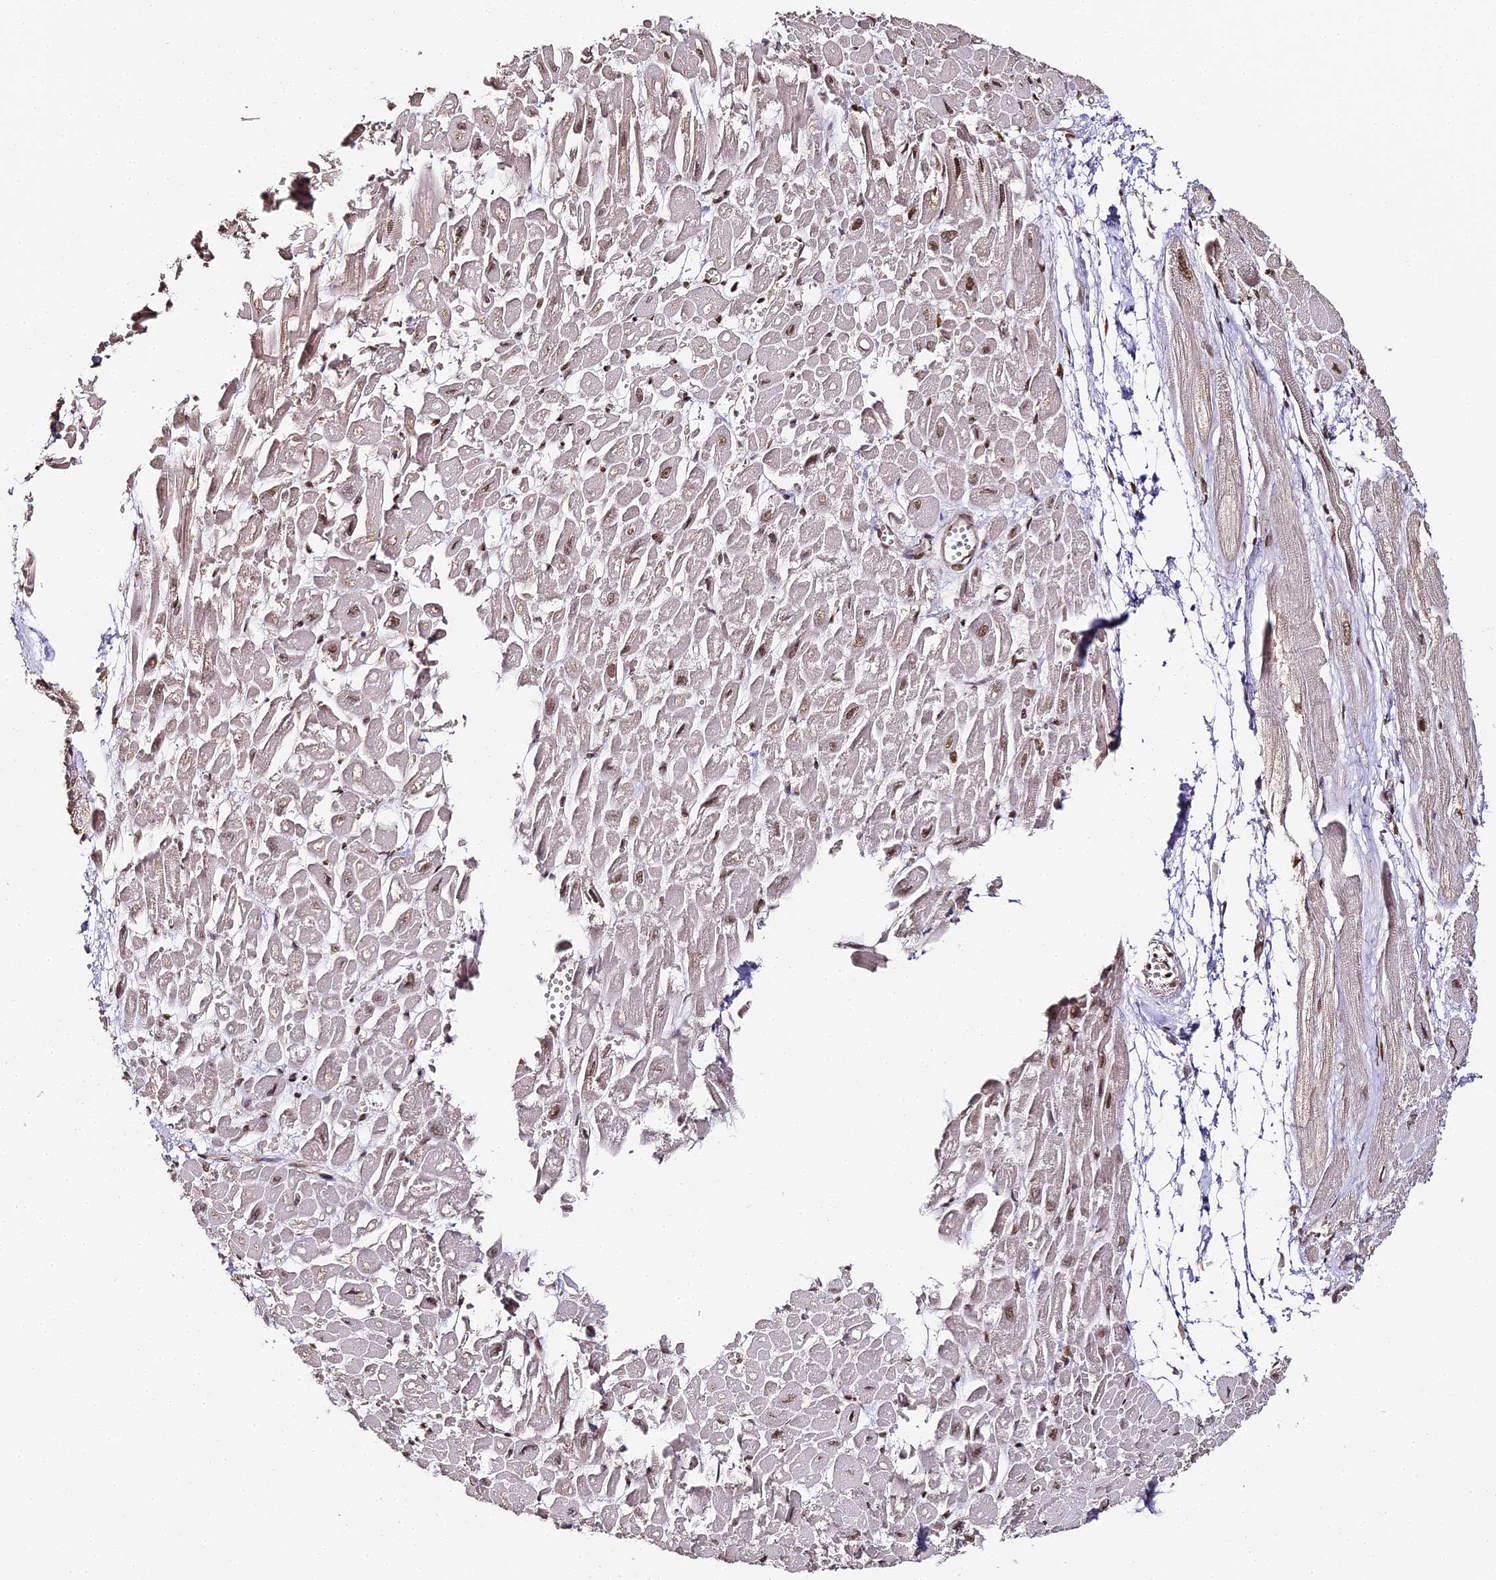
{"staining": {"intensity": "strong", "quantity": ">75%", "location": "nuclear"}, "tissue": "heart muscle", "cell_type": "Cardiomyocytes", "image_type": "normal", "snomed": [{"axis": "morphology", "description": "Normal tissue, NOS"}, {"axis": "topography", "description": "Heart"}], "caption": "An image of human heart muscle stained for a protein demonstrates strong nuclear brown staining in cardiomyocytes. (DAB IHC, brown staining for protein, blue staining for nuclei).", "gene": "HNRNPA1", "patient": {"sex": "male", "age": 54}}